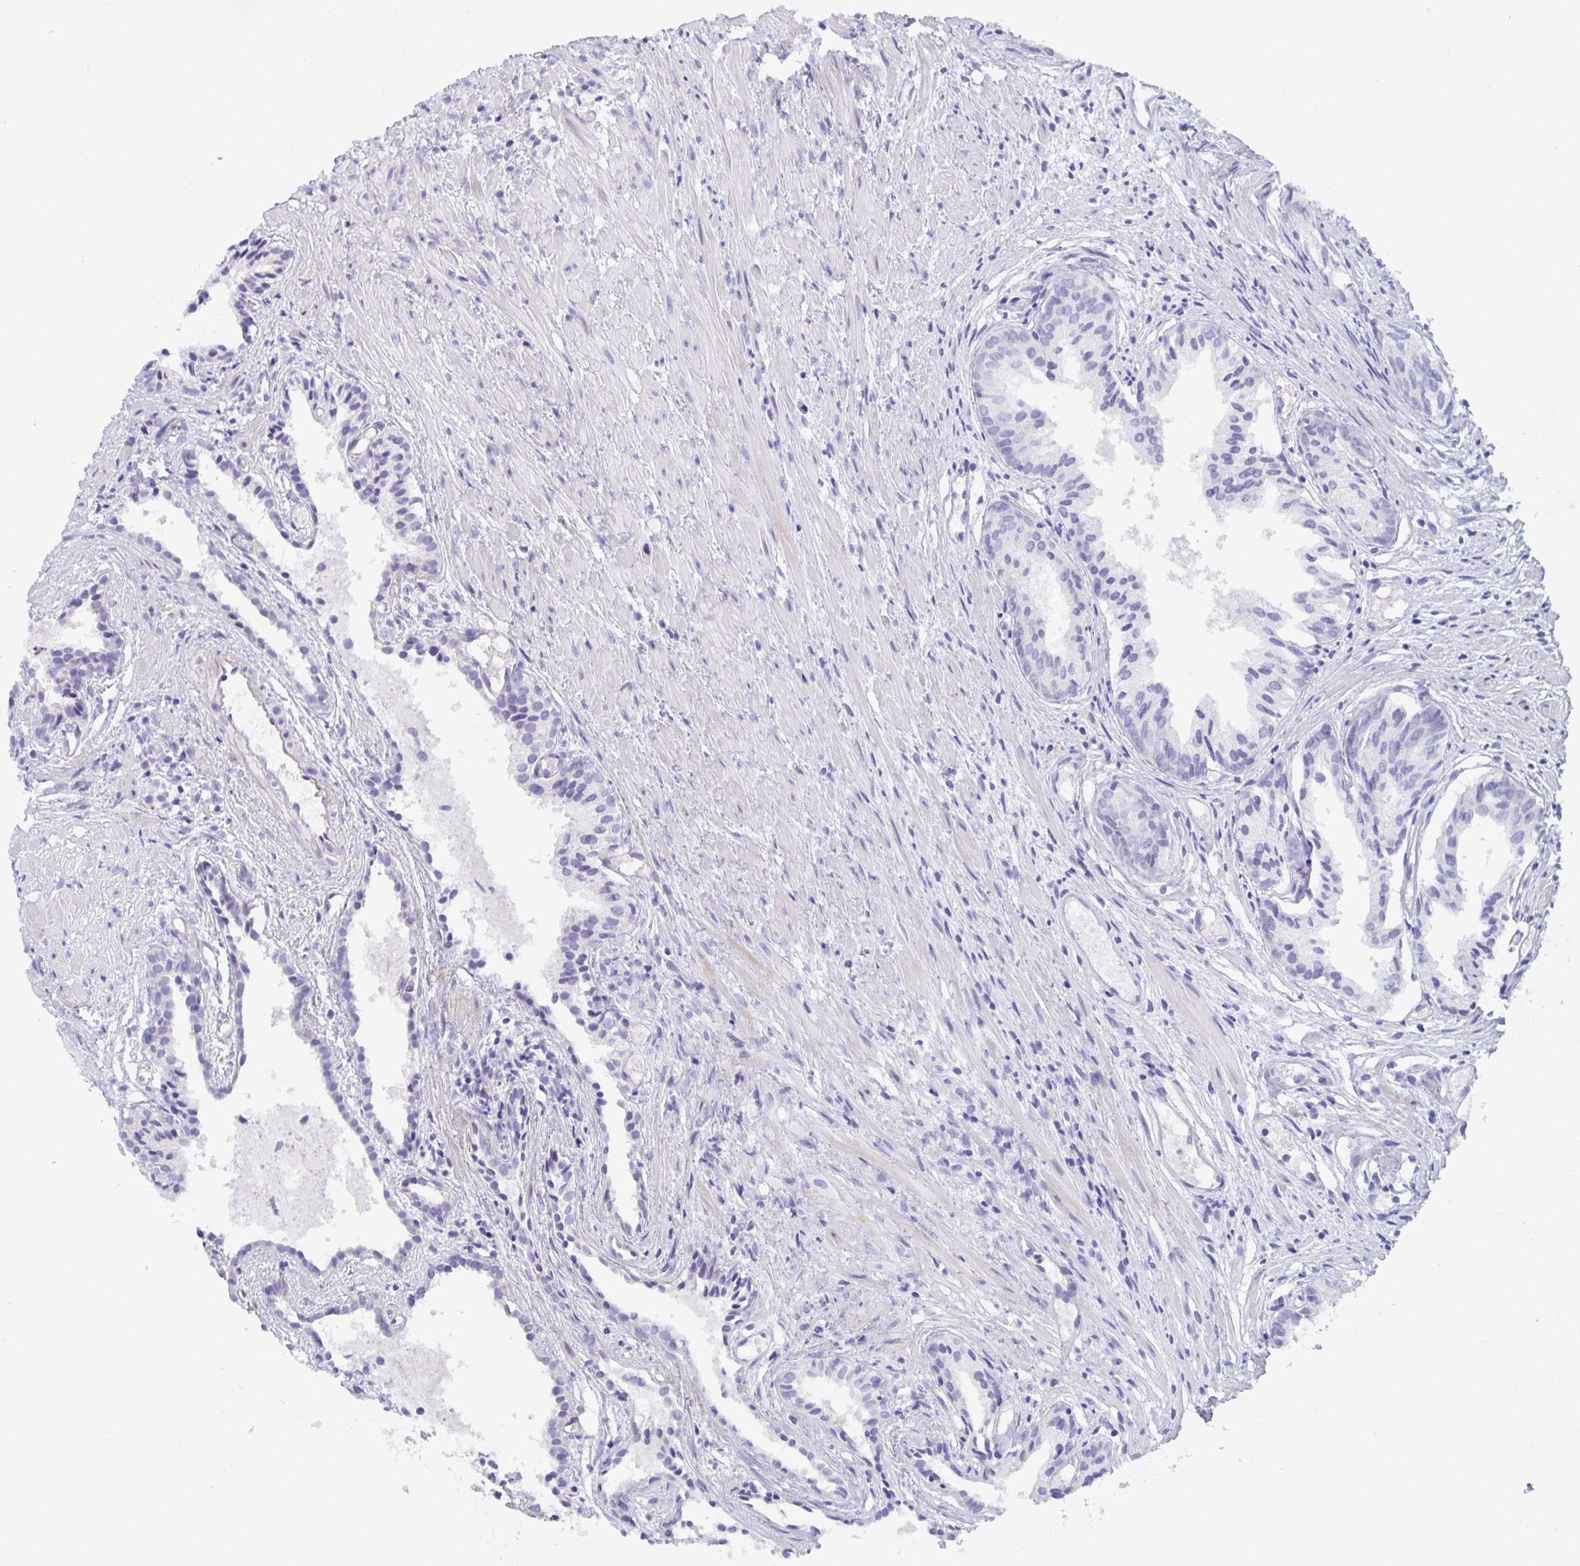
{"staining": {"intensity": "negative", "quantity": "none", "location": "none"}, "tissue": "prostate cancer", "cell_type": "Tumor cells", "image_type": "cancer", "snomed": [{"axis": "morphology", "description": "Adenocarcinoma, High grade"}, {"axis": "topography", "description": "Prostate"}], "caption": "Immunohistochemistry (IHC) image of high-grade adenocarcinoma (prostate) stained for a protein (brown), which demonstrates no positivity in tumor cells.", "gene": "ZNF713", "patient": {"sex": "male", "age": 58}}